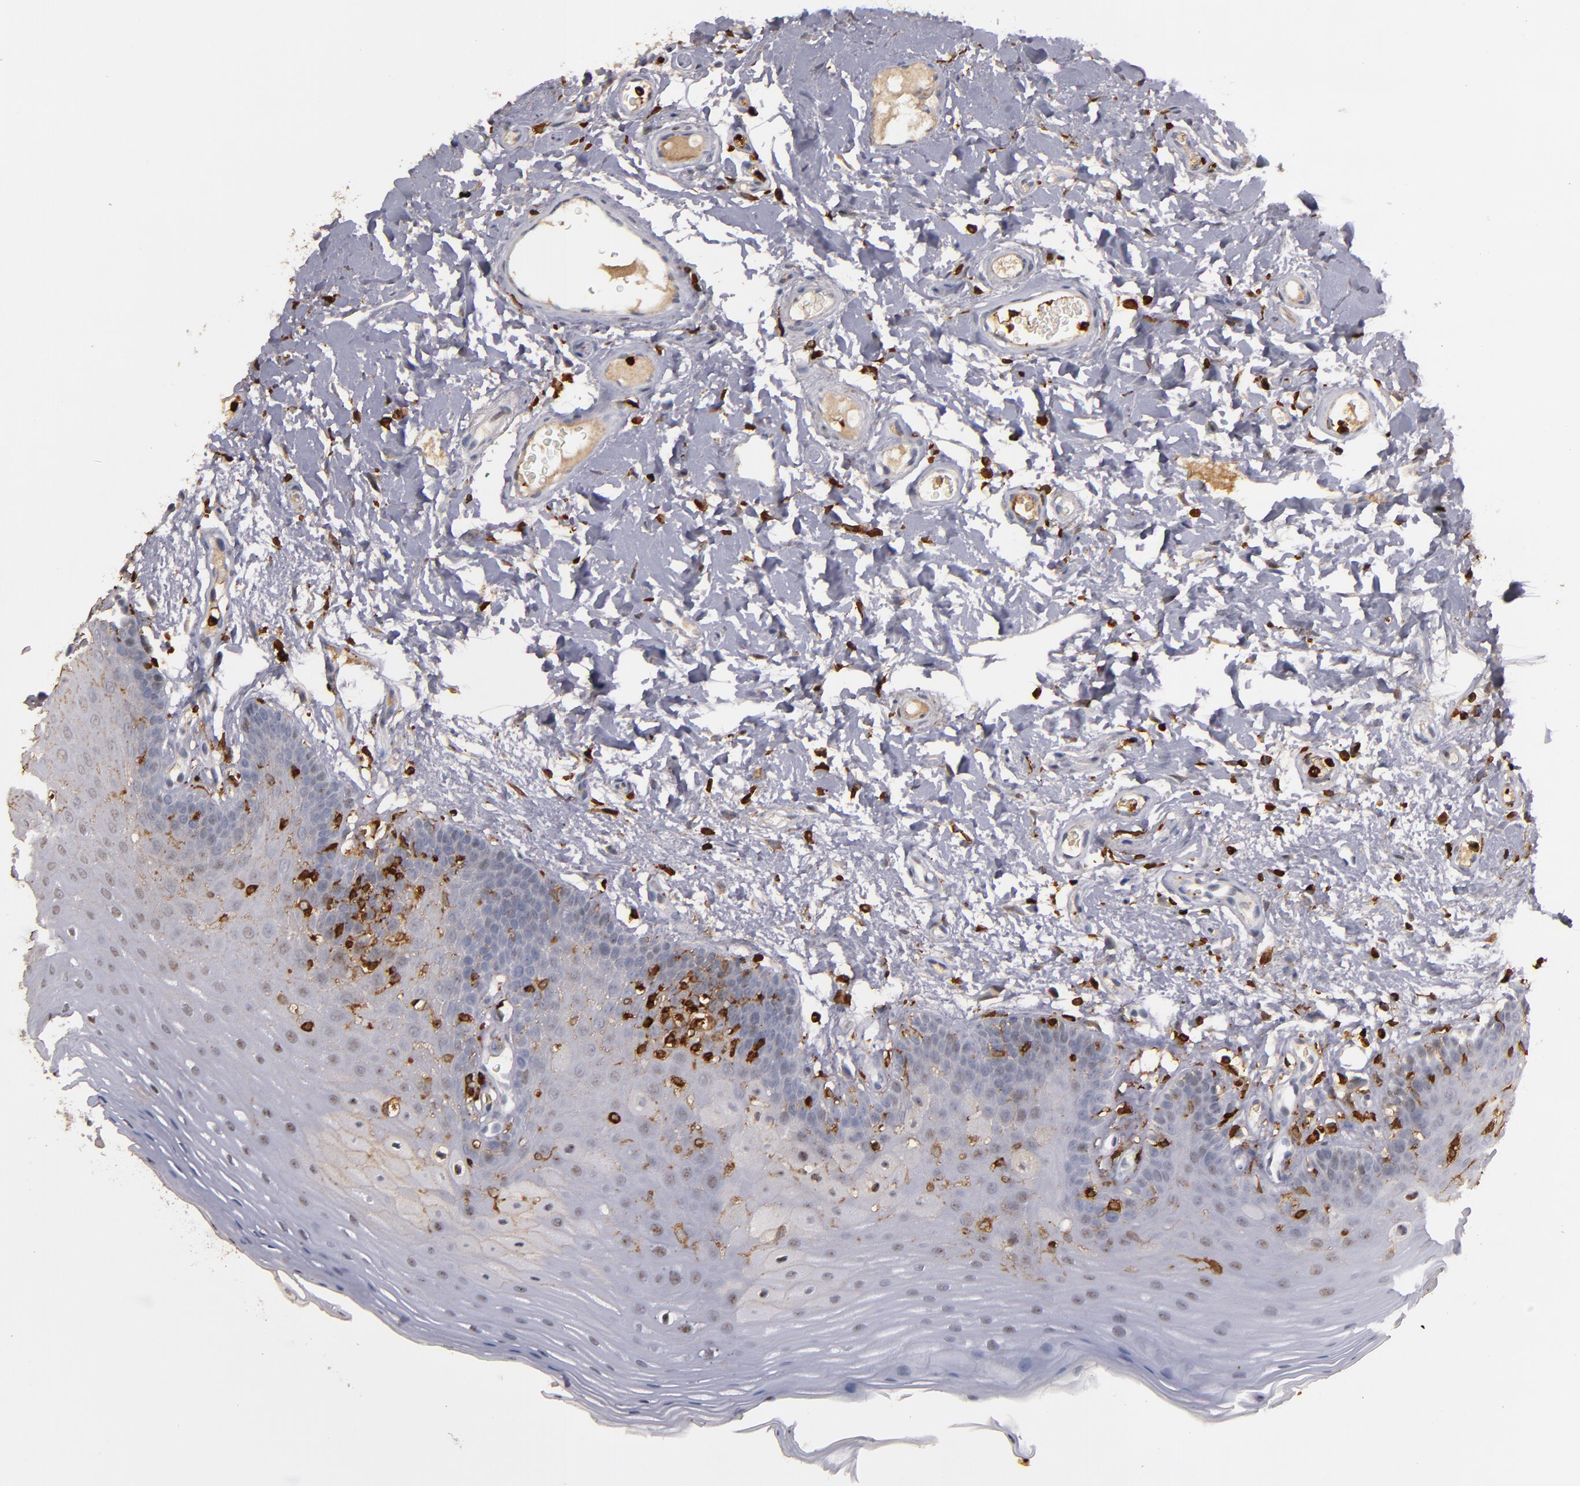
{"staining": {"intensity": "weak", "quantity": "<25%", "location": "nuclear"}, "tissue": "oral mucosa", "cell_type": "Squamous epithelial cells", "image_type": "normal", "snomed": [{"axis": "morphology", "description": "Normal tissue, NOS"}, {"axis": "morphology", "description": "Squamous cell carcinoma, NOS"}, {"axis": "topography", "description": "Skeletal muscle"}, {"axis": "topography", "description": "Oral tissue"}, {"axis": "topography", "description": "Head-Neck"}], "caption": "Human oral mucosa stained for a protein using immunohistochemistry shows no positivity in squamous epithelial cells.", "gene": "WAS", "patient": {"sex": "male", "age": 71}}